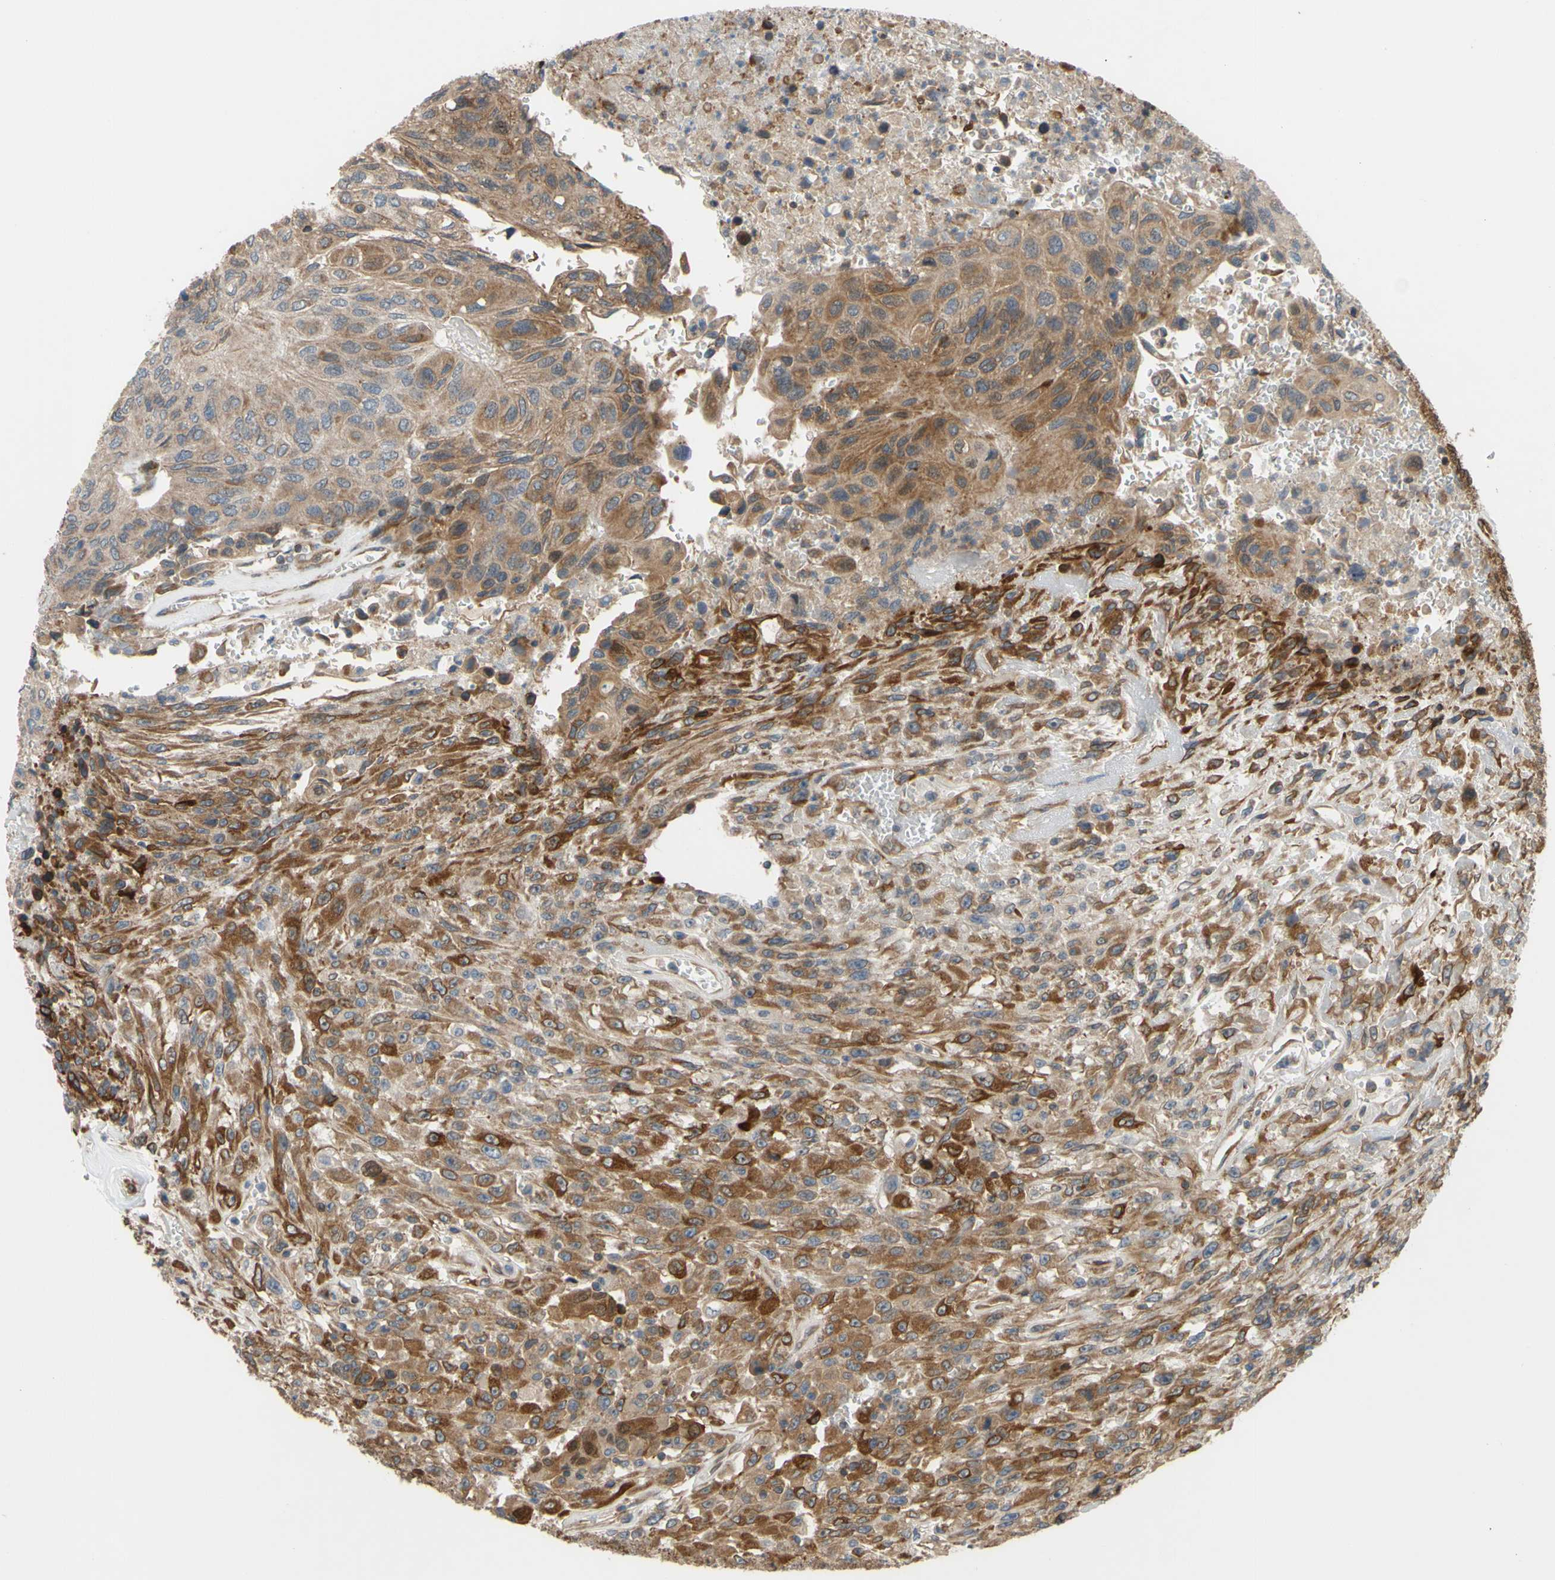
{"staining": {"intensity": "moderate", "quantity": ">75%", "location": "cytoplasmic/membranous"}, "tissue": "urothelial cancer", "cell_type": "Tumor cells", "image_type": "cancer", "snomed": [{"axis": "morphology", "description": "Urothelial carcinoma, High grade"}, {"axis": "topography", "description": "Urinary bladder"}], "caption": "Human high-grade urothelial carcinoma stained with a brown dye demonstrates moderate cytoplasmic/membranous positive positivity in approximately >75% of tumor cells.", "gene": "PRAF2", "patient": {"sex": "male", "age": 66}}